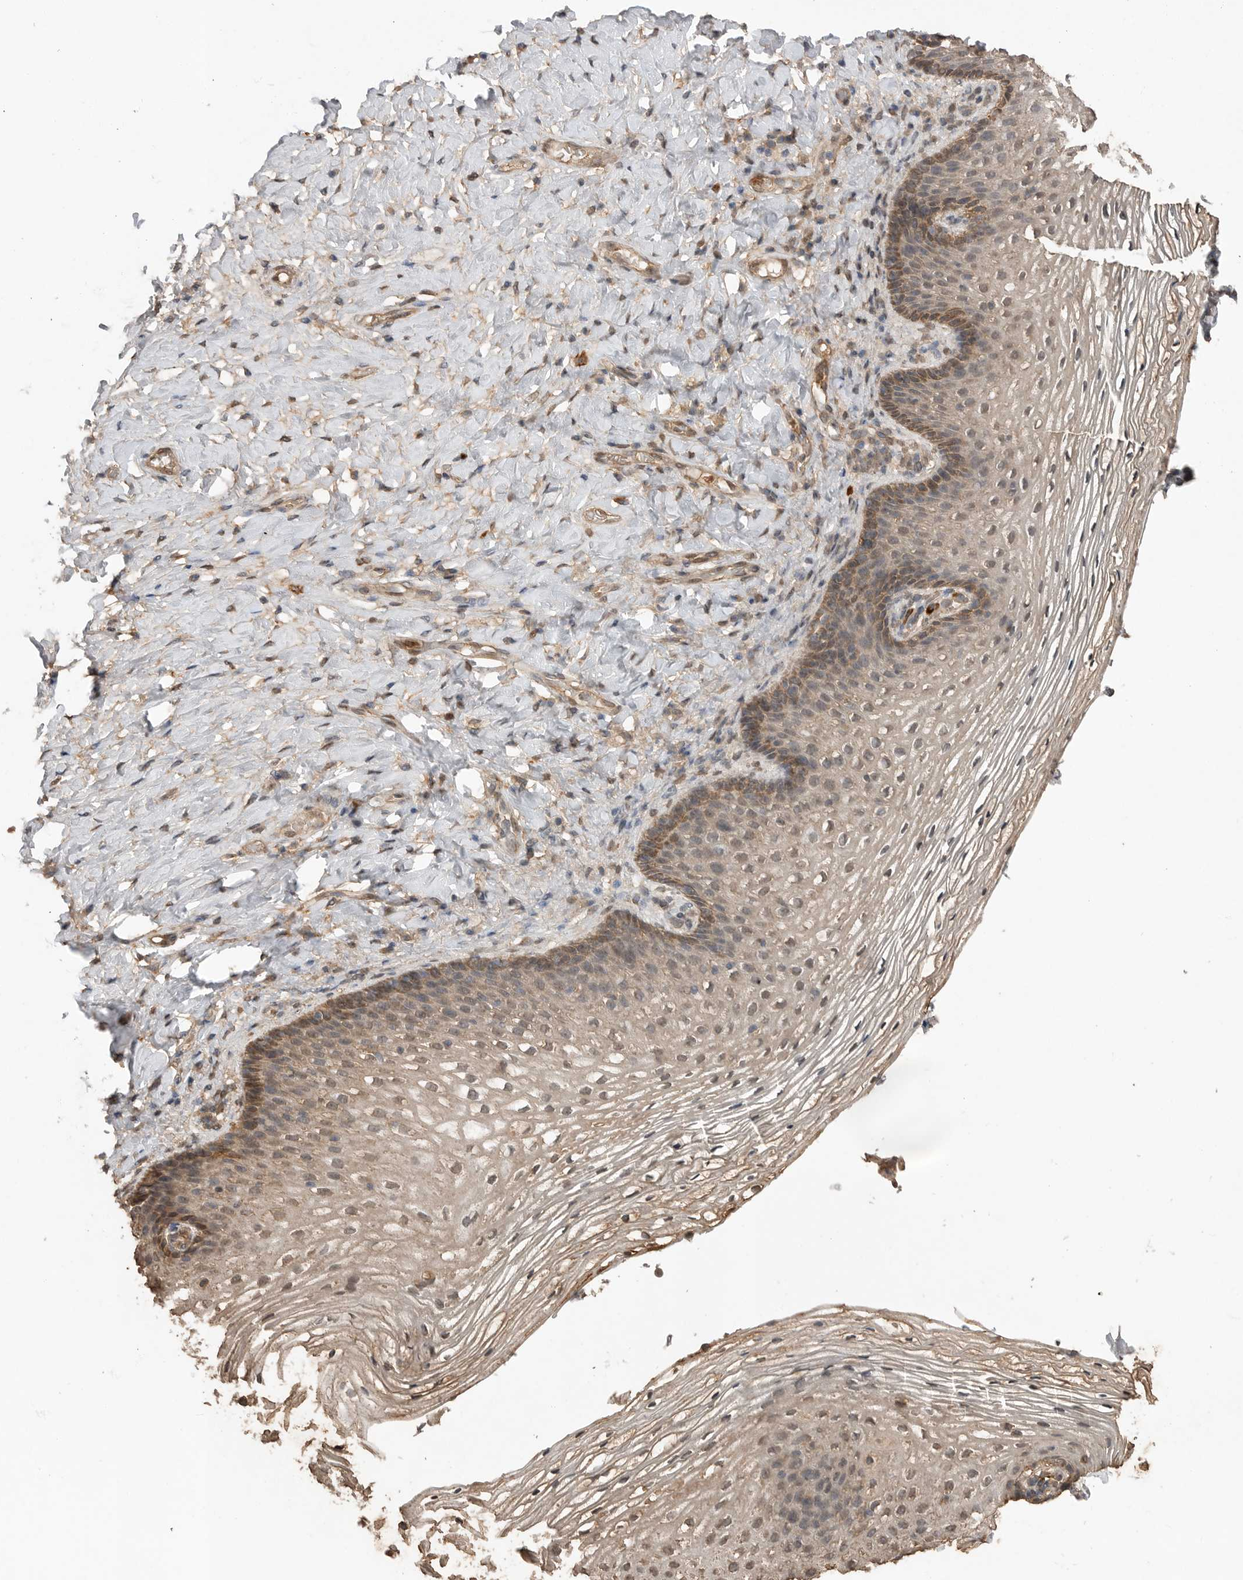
{"staining": {"intensity": "moderate", "quantity": ">75%", "location": "cytoplasmic/membranous,nuclear"}, "tissue": "vagina", "cell_type": "Squamous epithelial cells", "image_type": "normal", "snomed": [{"axis": "morphology", "description": "Normal tissue, NOS"}, {"axis": "topography", "description": "Vagina"}], "caption": "Protein analysis of benign vagina exhibits moderate cytoplasmic/membranous,nuclear positivity in about >75% of squamous epithelial cells.", "gene": "BLZF1", "patient": {"sex": "female", "age": 60}}